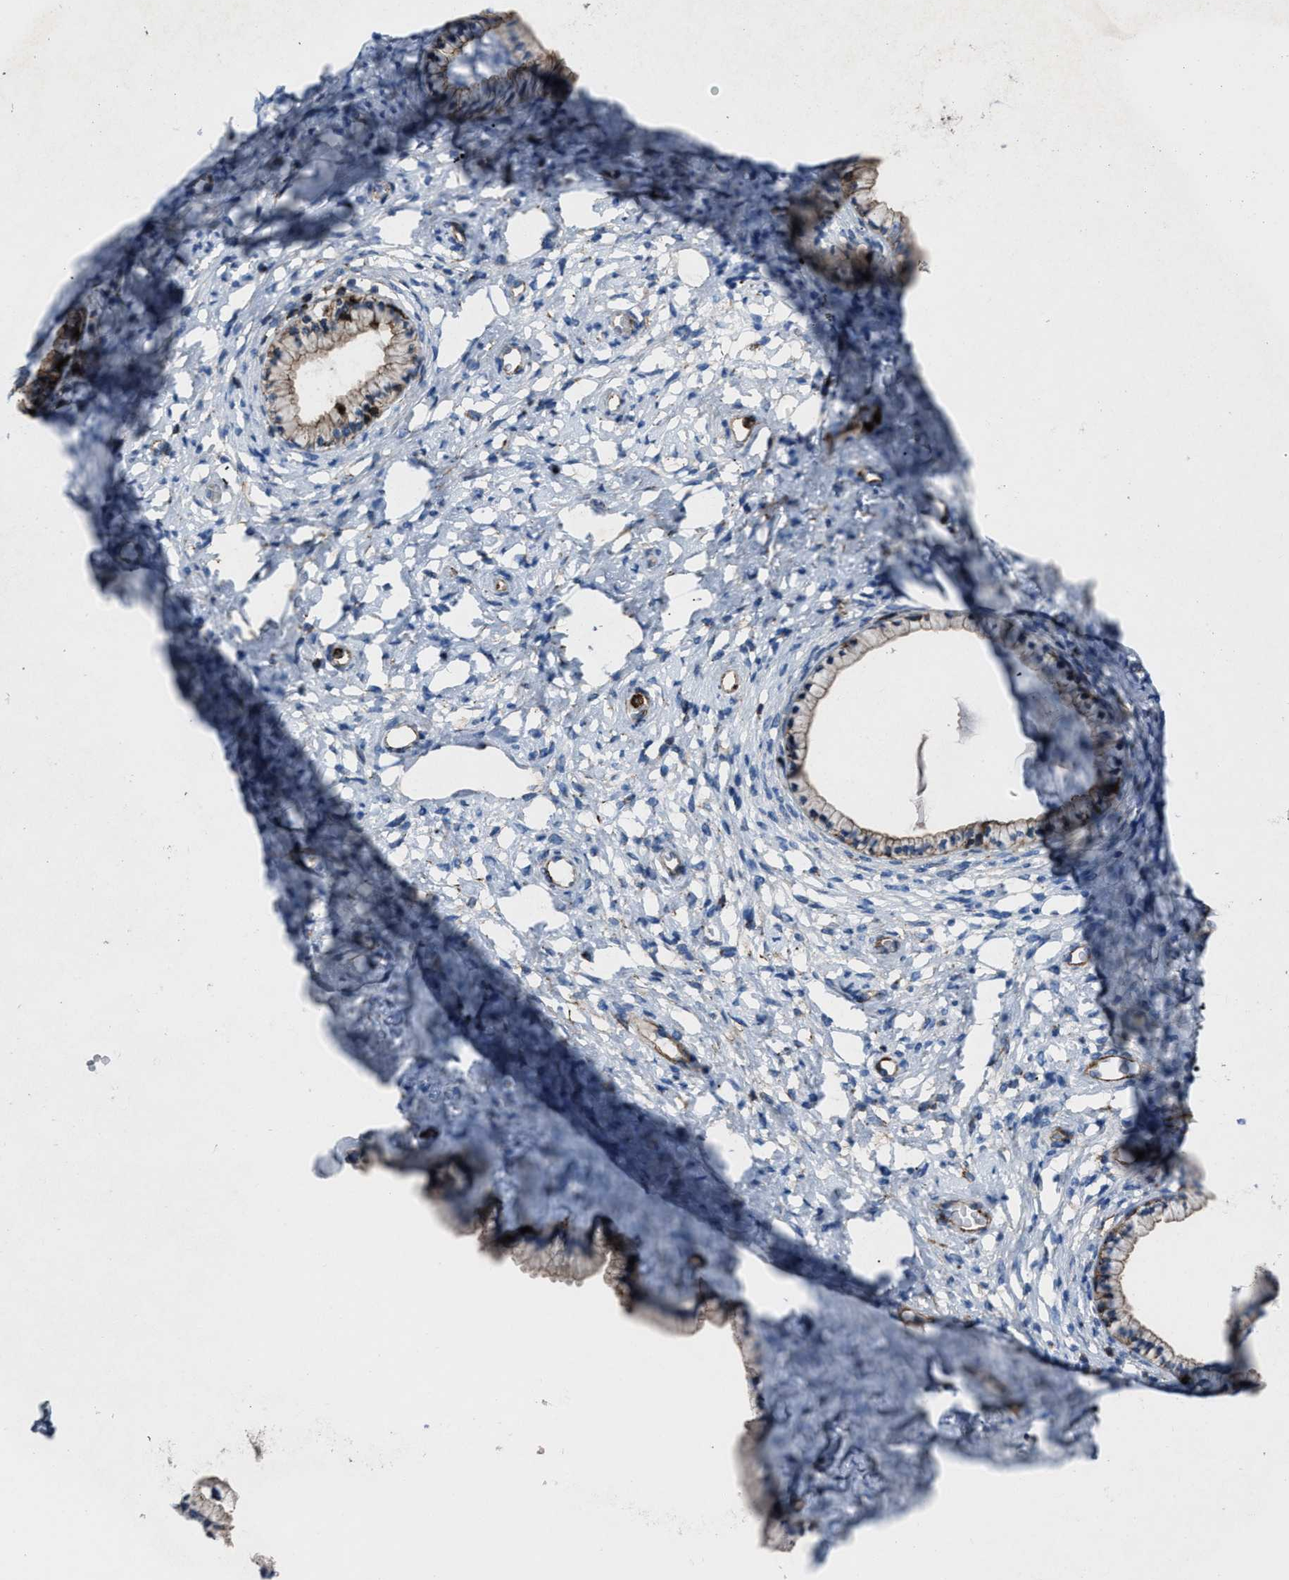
{"staining": {"intensity": "moderate", "quantity": "<25%", "location": "cytoplasmic/membranous"}, "tissue": "cervix", "cell_type": "Glandular cells", "image_type": "normal", "snomed": [{"axis": "morphology", "description": "Normal tissue, NOS"}, {"axis": "topography", "description": "Cervix"}], "caption": "Cervix stained with DAB immunohistochemistry (IHC) reveals low levels of moderate cytoplasmic/membranous staining in about <25% of glandular cells. (IHC, brightfield microscopy, high magnification).", "gene": "AGPAT2", "patient": {"sex": "female", "age": 72}}